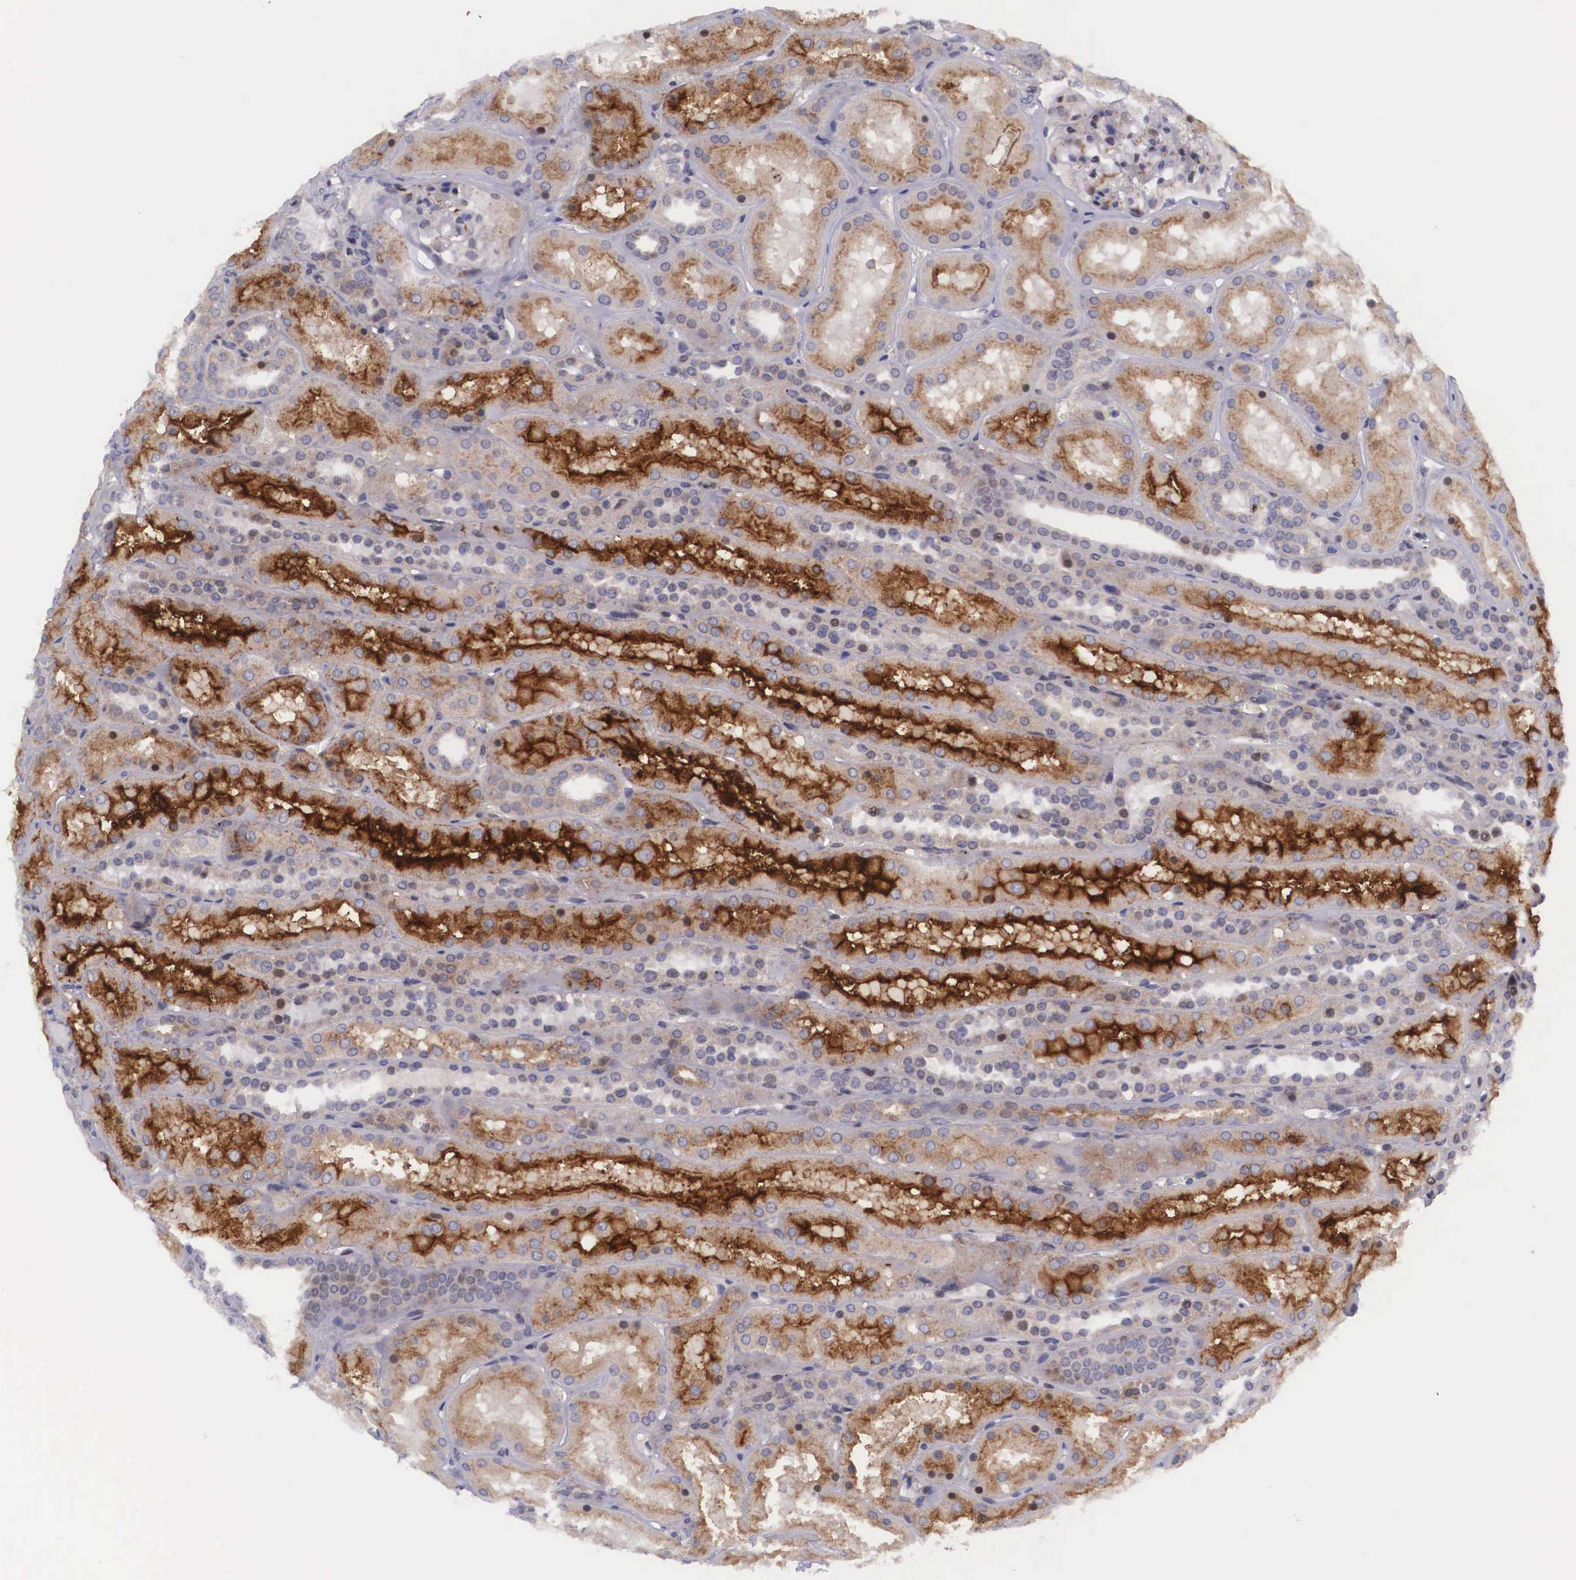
{"staining": {"intensity": "moderate", "quantity": "25%-75%", "location": "cytoplasmic/membranous"}, "tissue": "kidney", "cell_type": "Cells in glomeruli", "image_type": "normal", "snomed": [{"axis": "morphology", "description": "Normal tissue, NOS"}, {"axis": "topography", "description": "Kidney"}], "caption": "Kidney stained with DAB immunohistochemistry (IHC) displays medium levels of moderate cytoplasmic/membranous positivity in about 25%-75% of cells in glomeruli.", "gene": "EMID1", "patient": {"sex": "female", "age": 52}}